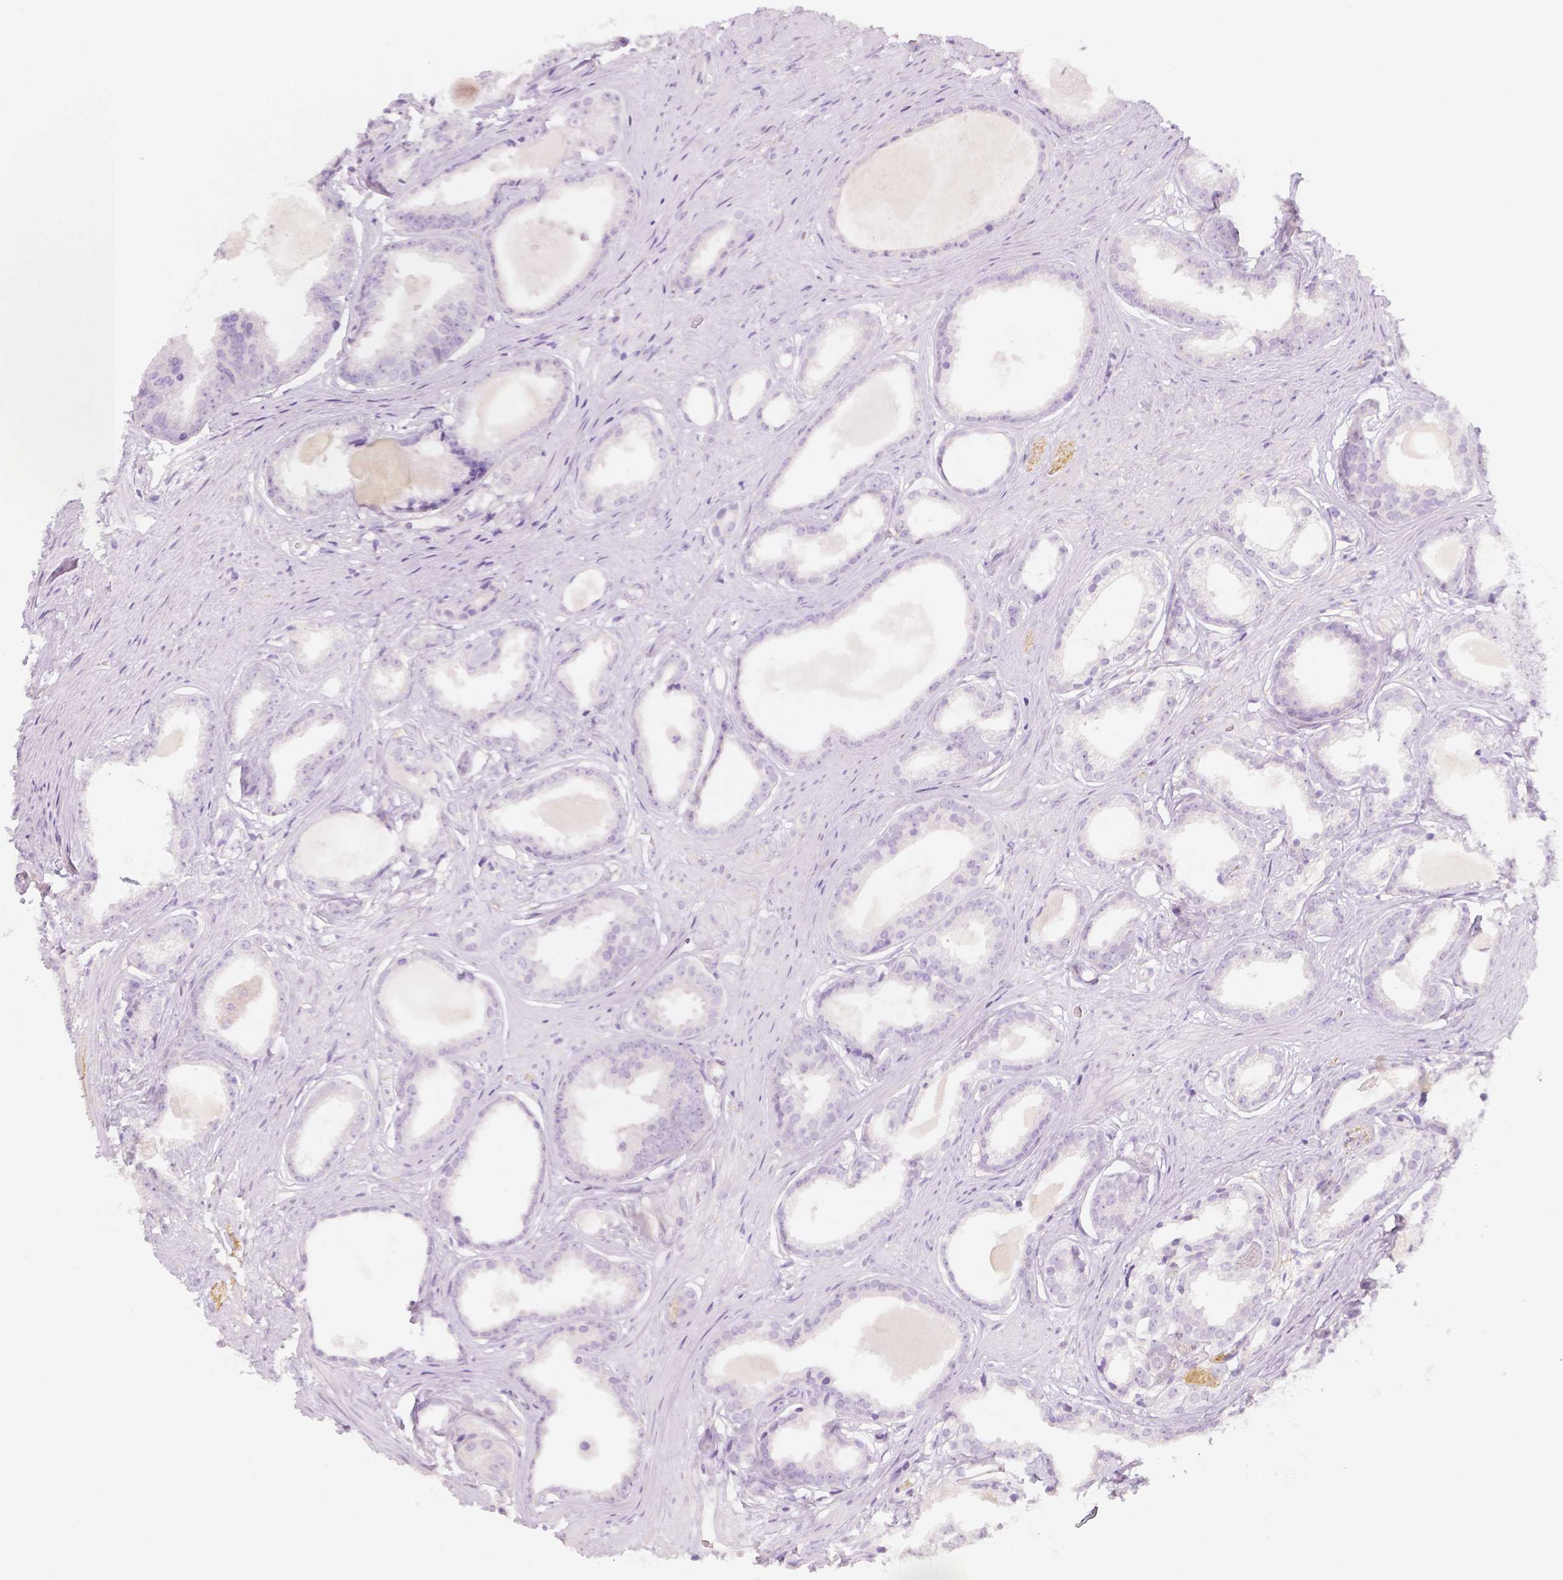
{"staining": {"intensity": "negative", "quantity": "none", "location": "none"}, "tissue": "prostate cancer", "cell_type": "Tumor cells", "image_type": "cancer", "snomed": [{"axis": "morphology", "description": "Adenocarcinoma, Low grade"}, {"axis": "topography", "description": "Prostate"}], "caption": "There is no significant positivity in tumor cells of prostate cancer (adenocarcinoma (low-grade)).", "gene": "MAP1A", "patient": {"sex": "male", "age": 65}}